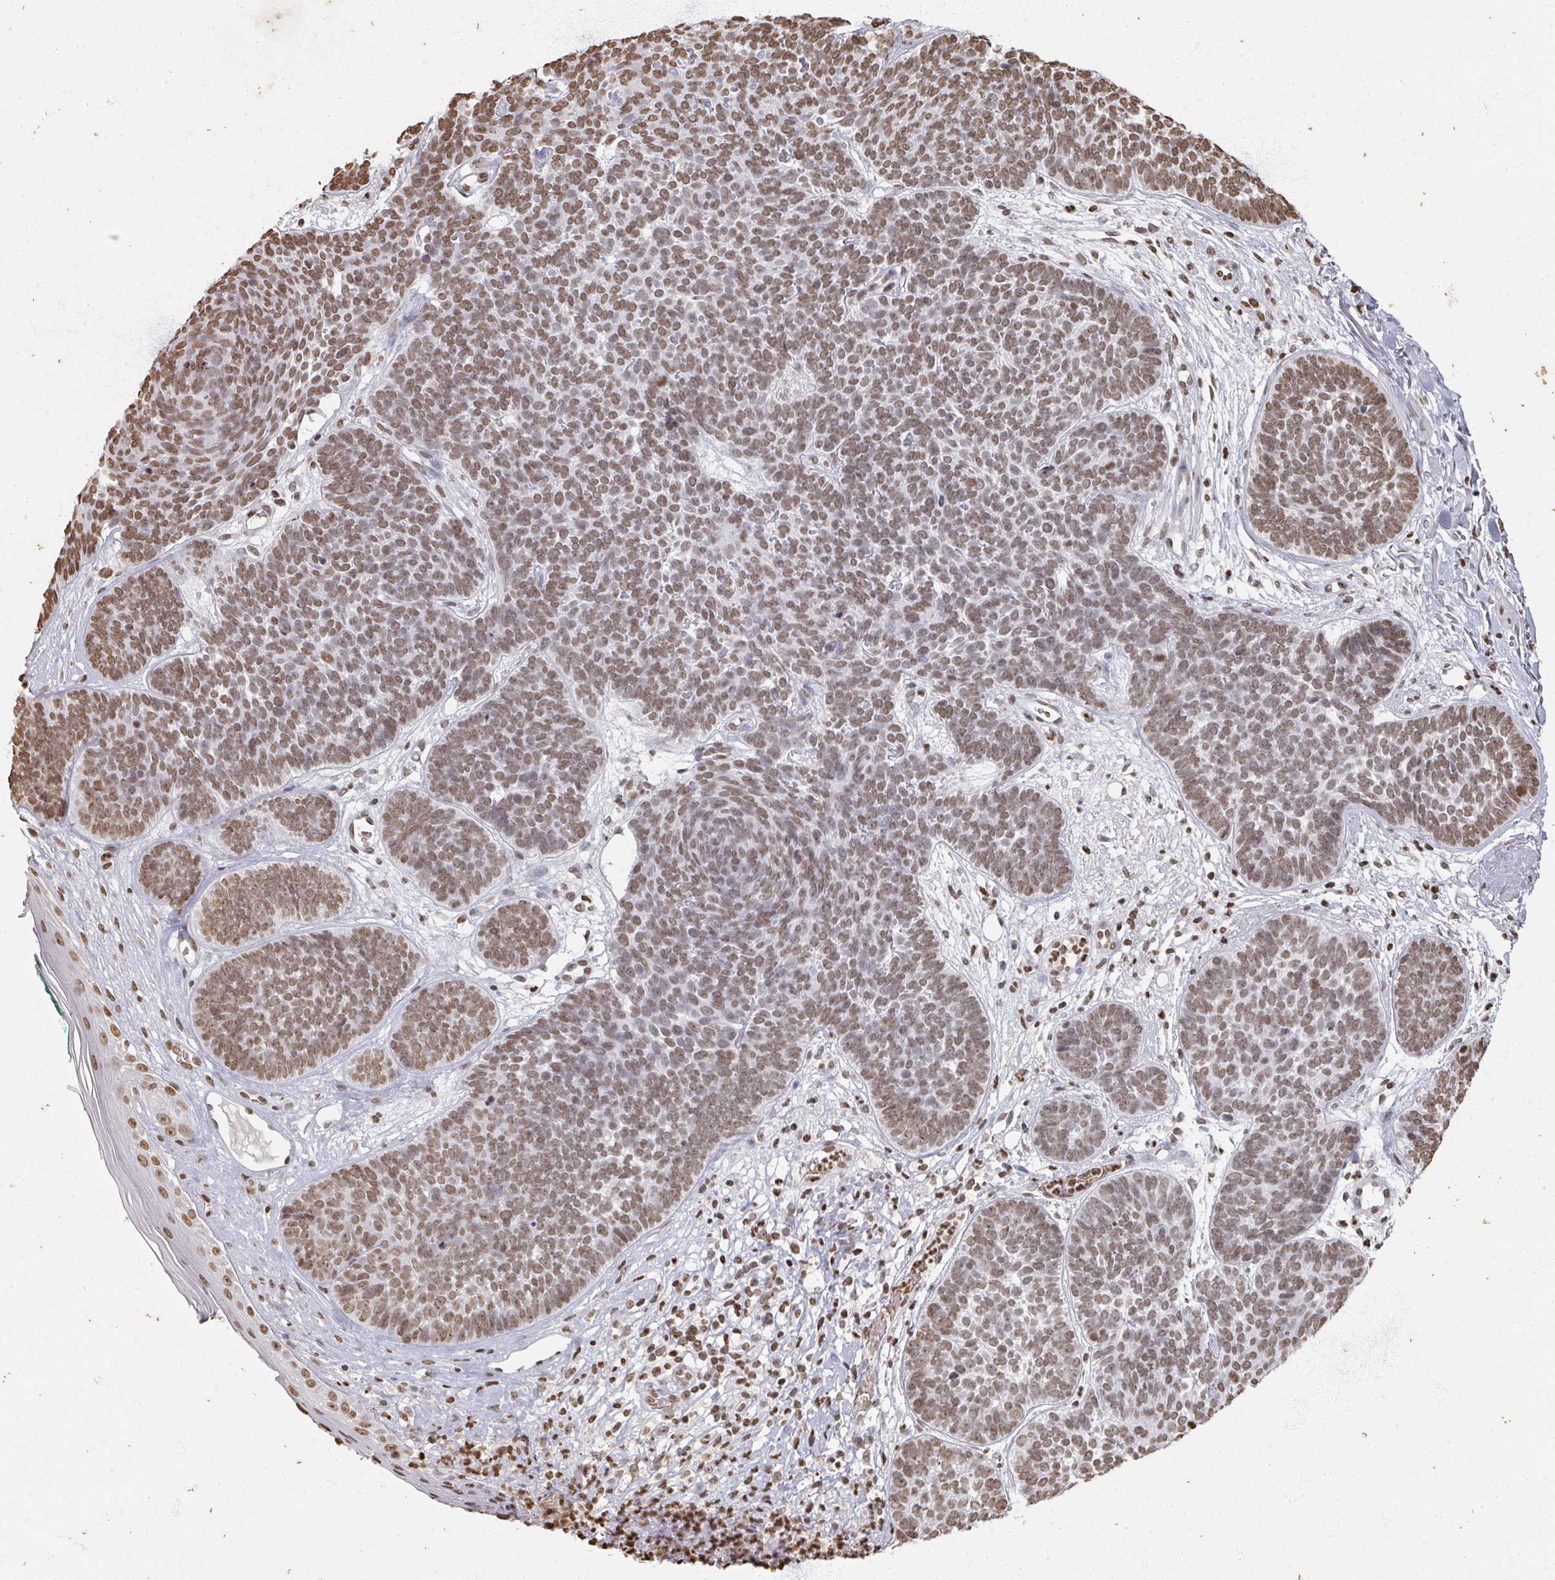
{"staining": {"intensity": "moderate", "quantity": ">75%", "location": "nuclear"}, "tissue": "skin cancer", "cell_type": "Tumor cells", "image_type": "cancer", "snomed": [{"axis": "morphology", "description": "Basal cell carcinoma"}, {"axis": "topography", "description": "Skin"}, {"axis": "topography", "description": "Skin of neck"}, {"axis": "topography", "description": "Skin of shoulder"}, {"axis": "topography", "description": "Skin of back"}], "caption": "Tumor cells demonstrate medium levels of moderate nuclear expression in about >75% of cells in skin cancer.", "gene": "DCUN1D5", "patient": {"sex": "male", "age": 80}}